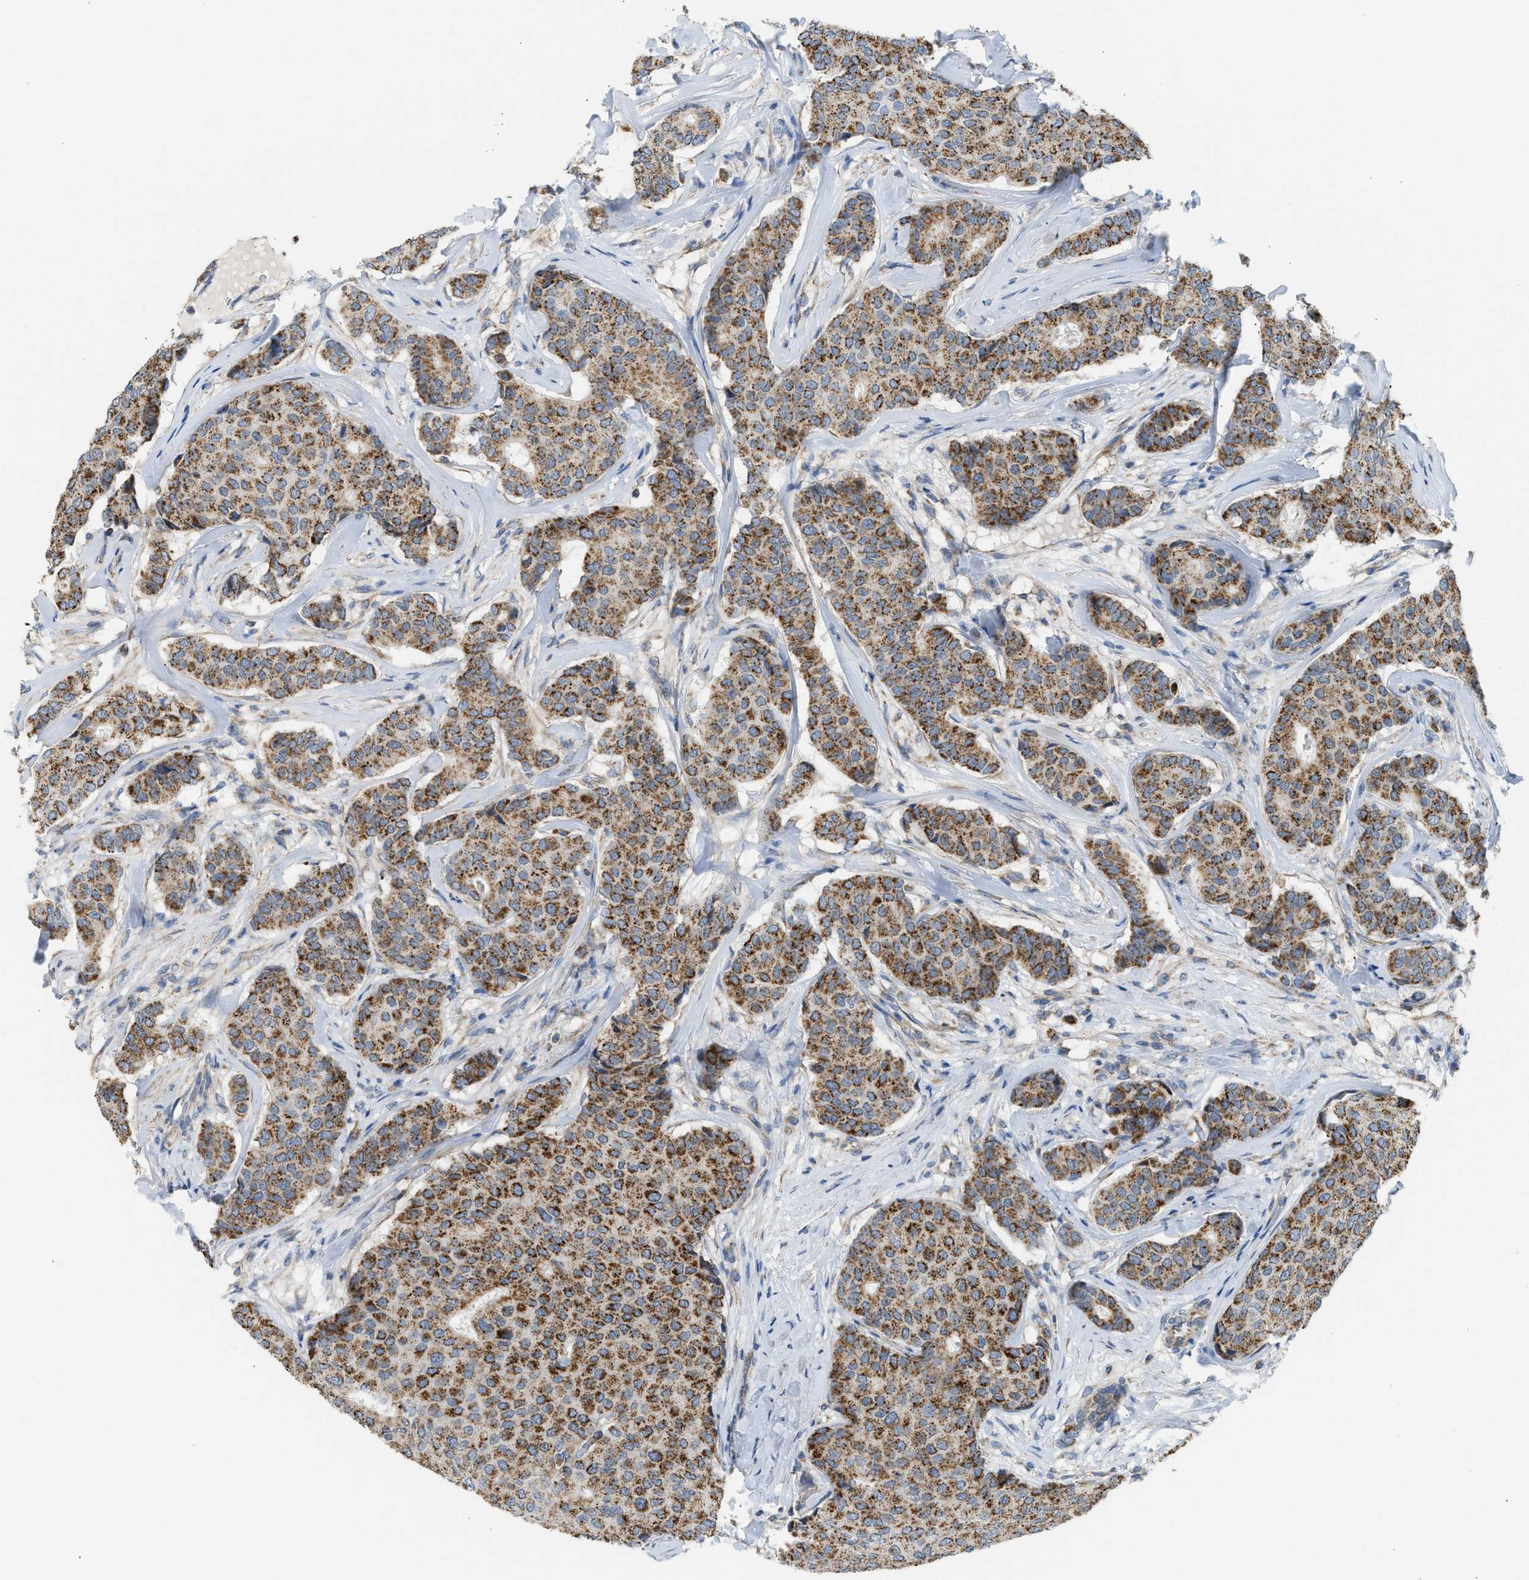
{"staining": {"intensity": "strong", "quantity": ">75%", "location": "cytoplasmic/membranous"}, "tissue": "breast cancer", "cell_type": "Tumor cells", "image_type": "cancer", "snomed": [{"axis": "morphology", "description": "Duct carcinoma"}, {"axis": "topography", "description": "Breast"}], "caption": "Tumor cells demonstrate strong cytoplasmic/membranous positivity in approximately >75% of cells in breast cancer.", "gene": "GOT2", "patient": {"sex": "female", "age": 75}}